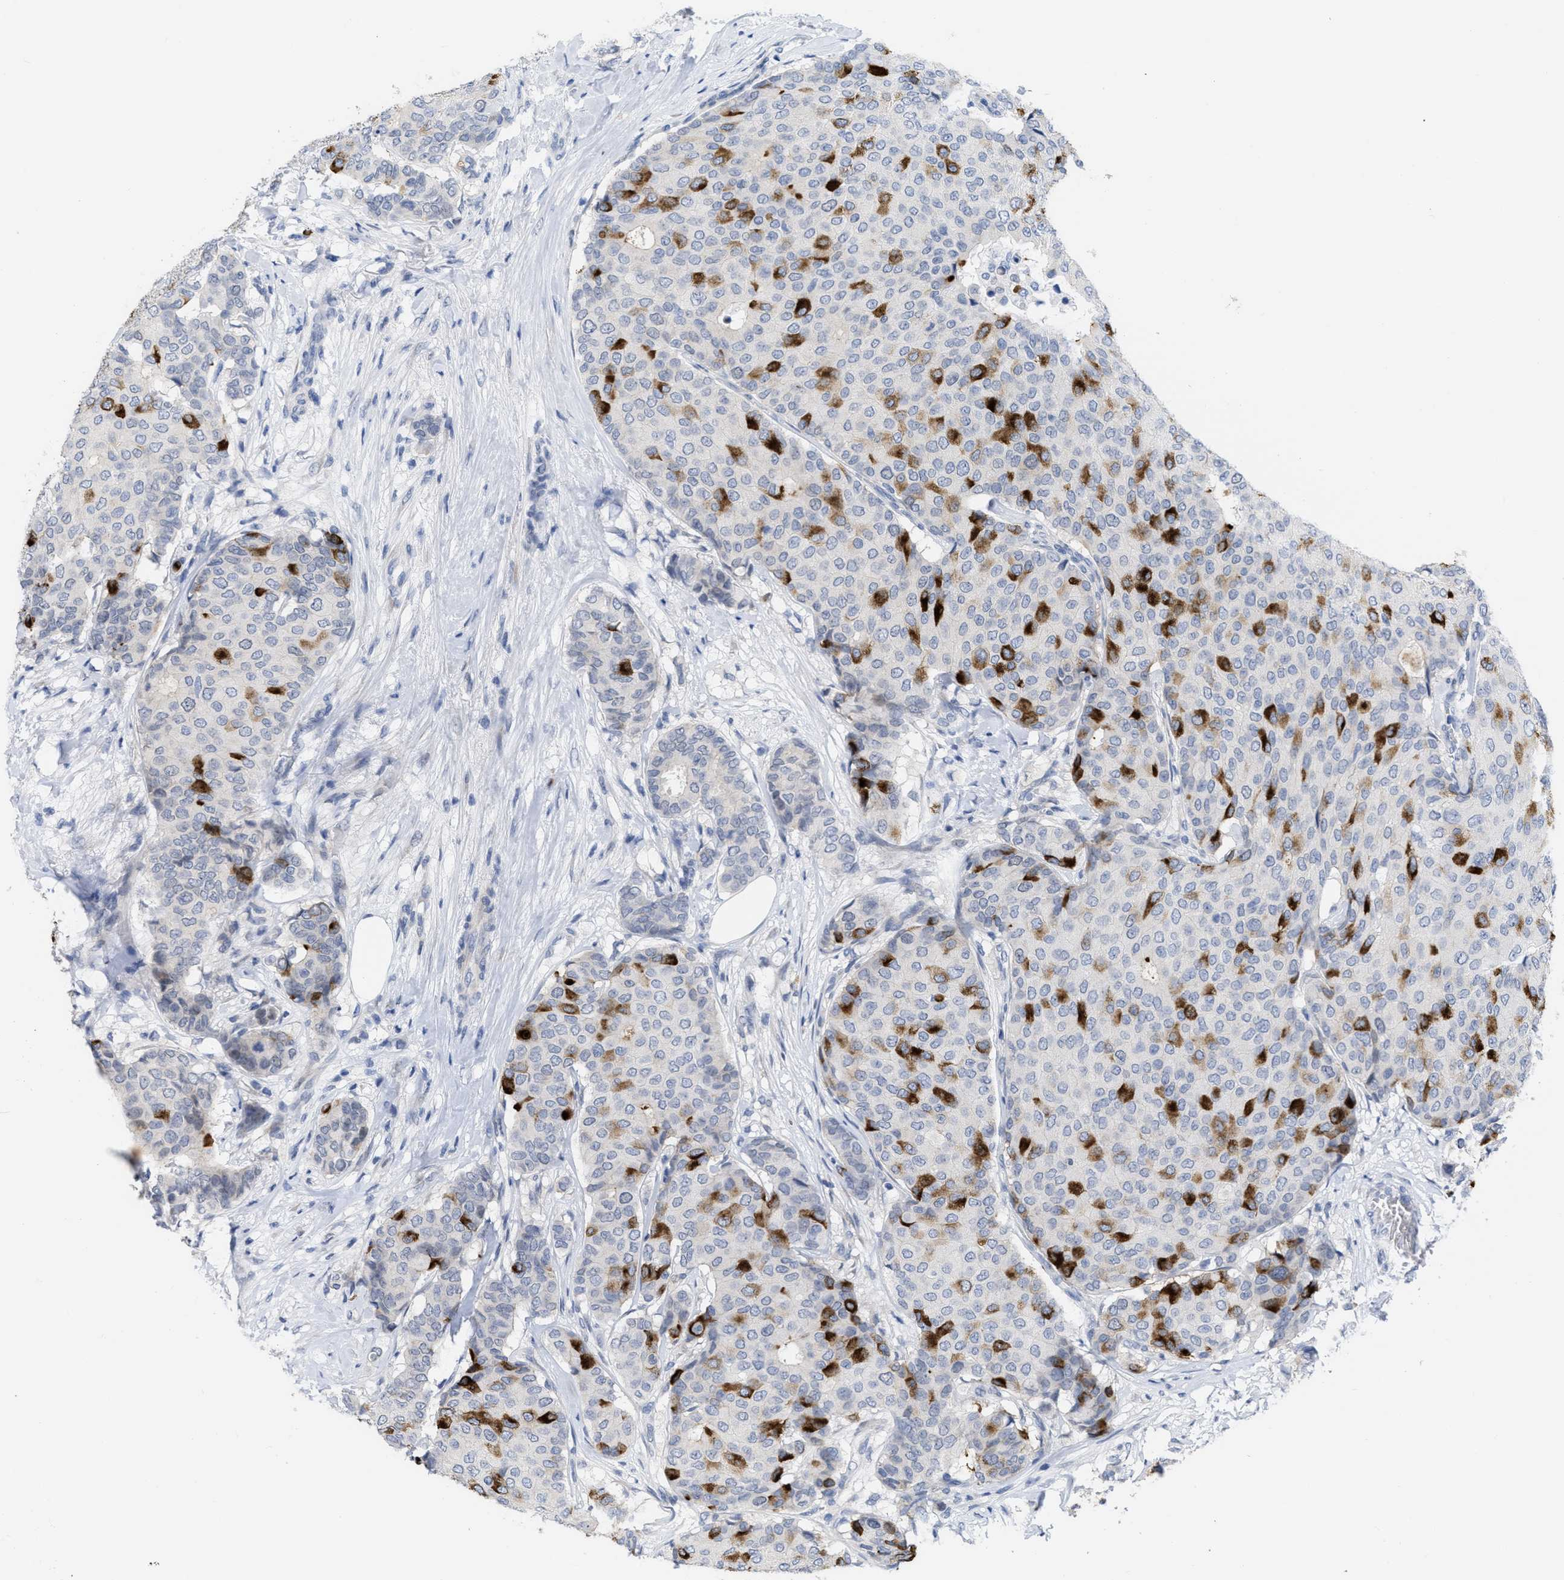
{"staining": {"intensity": "strong", "quantity": "<25%", "location": "cytoplasmic/membranous"}, "tissue": "breast cancer", "cell_type": "Tumor cells", "image_type": "cancer", "snomed": [{"axis": "morphology", "description": "Duct carcinoma"}, {"axis": "topography", "description": "Breast"}], "caption": "This micrograph exhibits breast infiltrating ductal carcinoma stained with IHC to label a protein in brown. The cytoplasmic/membranous of tumor cells show strong positivity for the protein. Nuclei are counter-stained blue.", "gene": "ACKR1", "patient": {"sex": "female", "age": 75}}